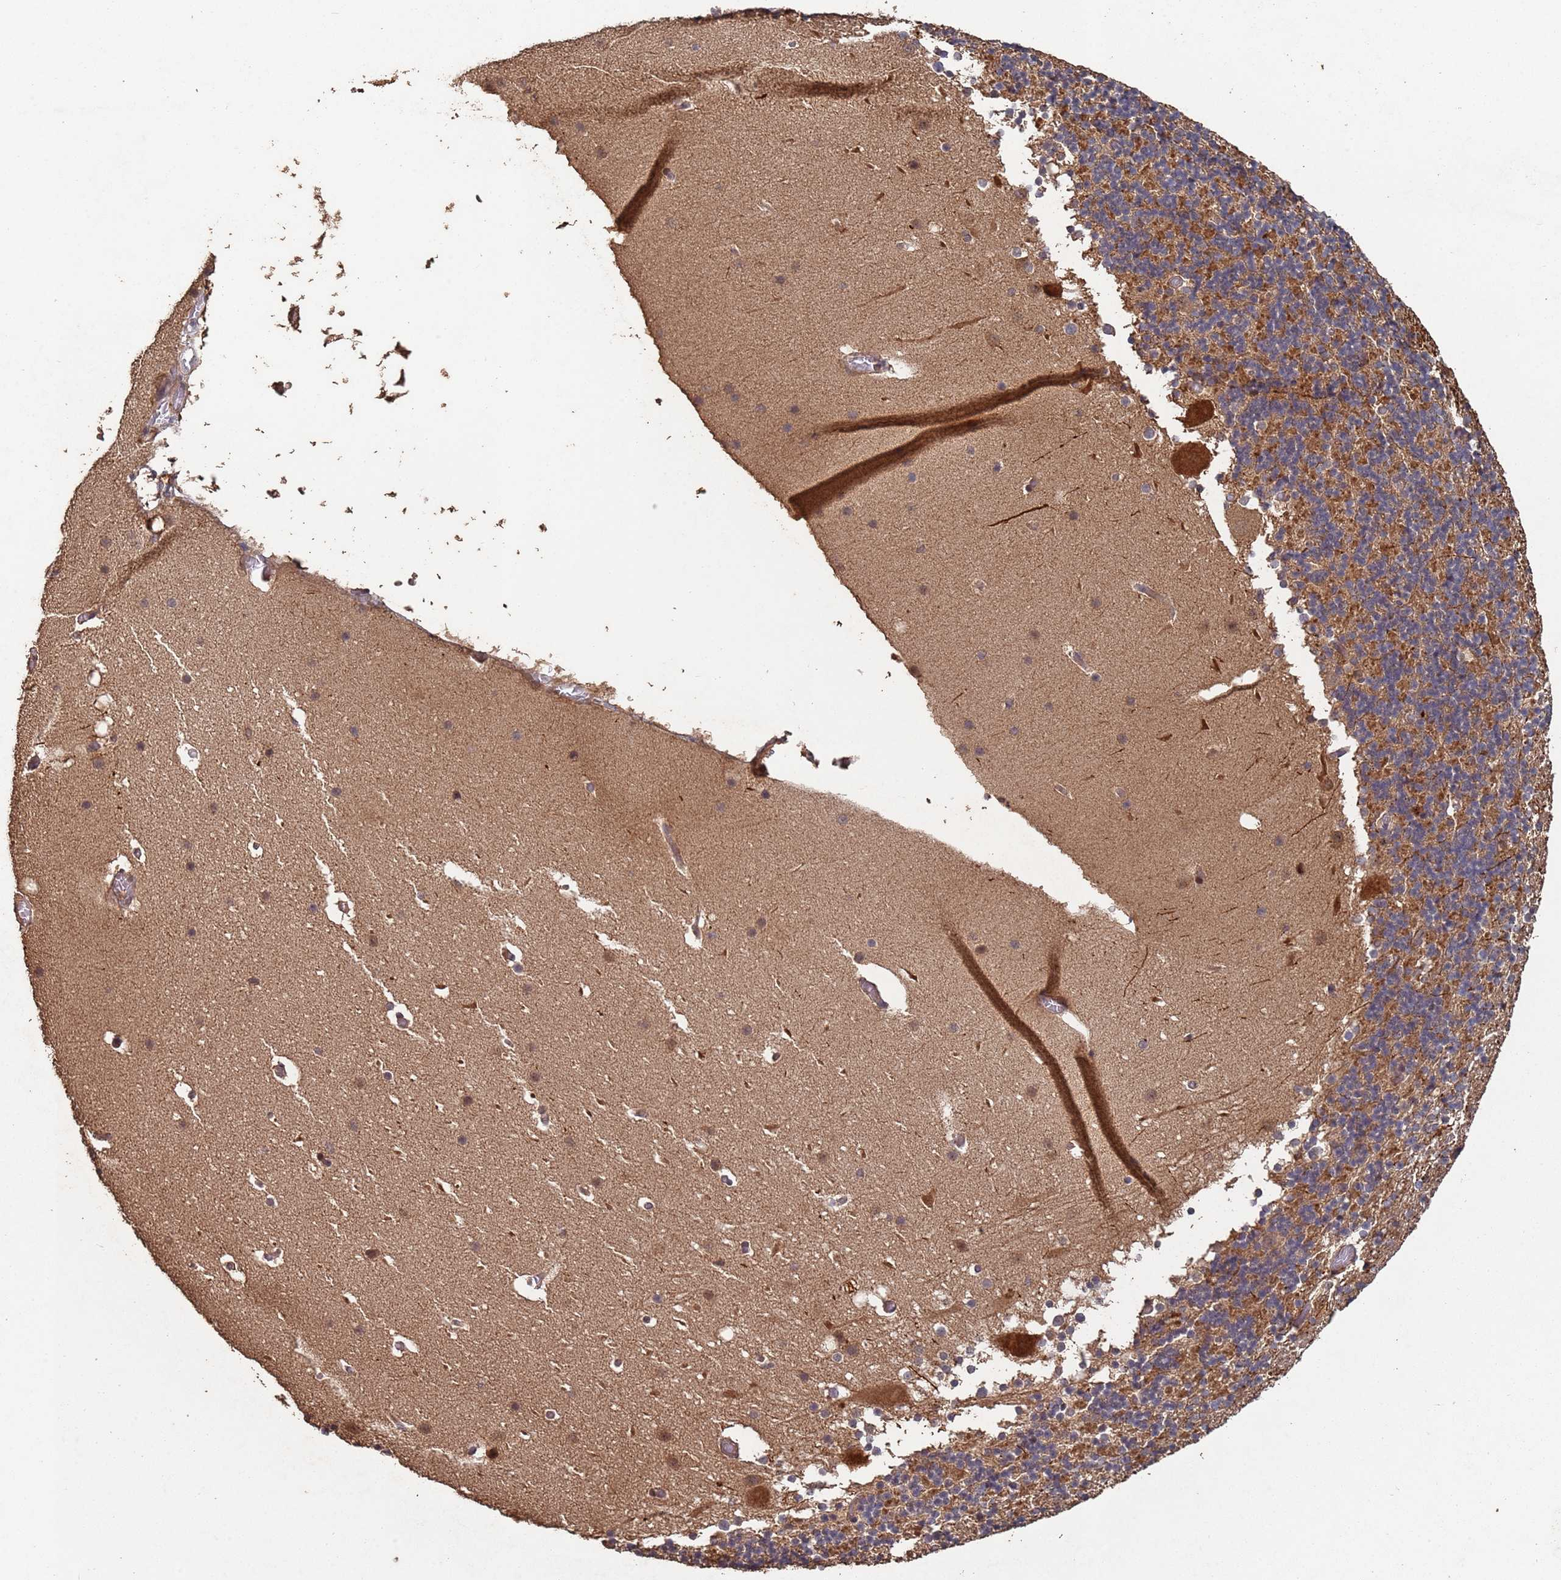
{"staining": {"intensity": "moderate", "quantity": "25%-75%", "location": "cytoplasmic/membranous"}, "tissue": "cerebellum", "cell_type": "Cells in granular layer", "image_type": "normal", "snomed": [{"axis": "morphology", "description": "Normal tissue, NOS"}, {"axis": "topography", "description": "Cerebellum"}], "caption": "Approximately 25%-75% of cells in granular layer in unremarkable human cerebellum reveal moderate cytoplasmic/membranous protein positivity as visualized by brown immunohistochemical staining.", "gene": "FRAT1", "patient": {"sex": "male", "age": 57}}